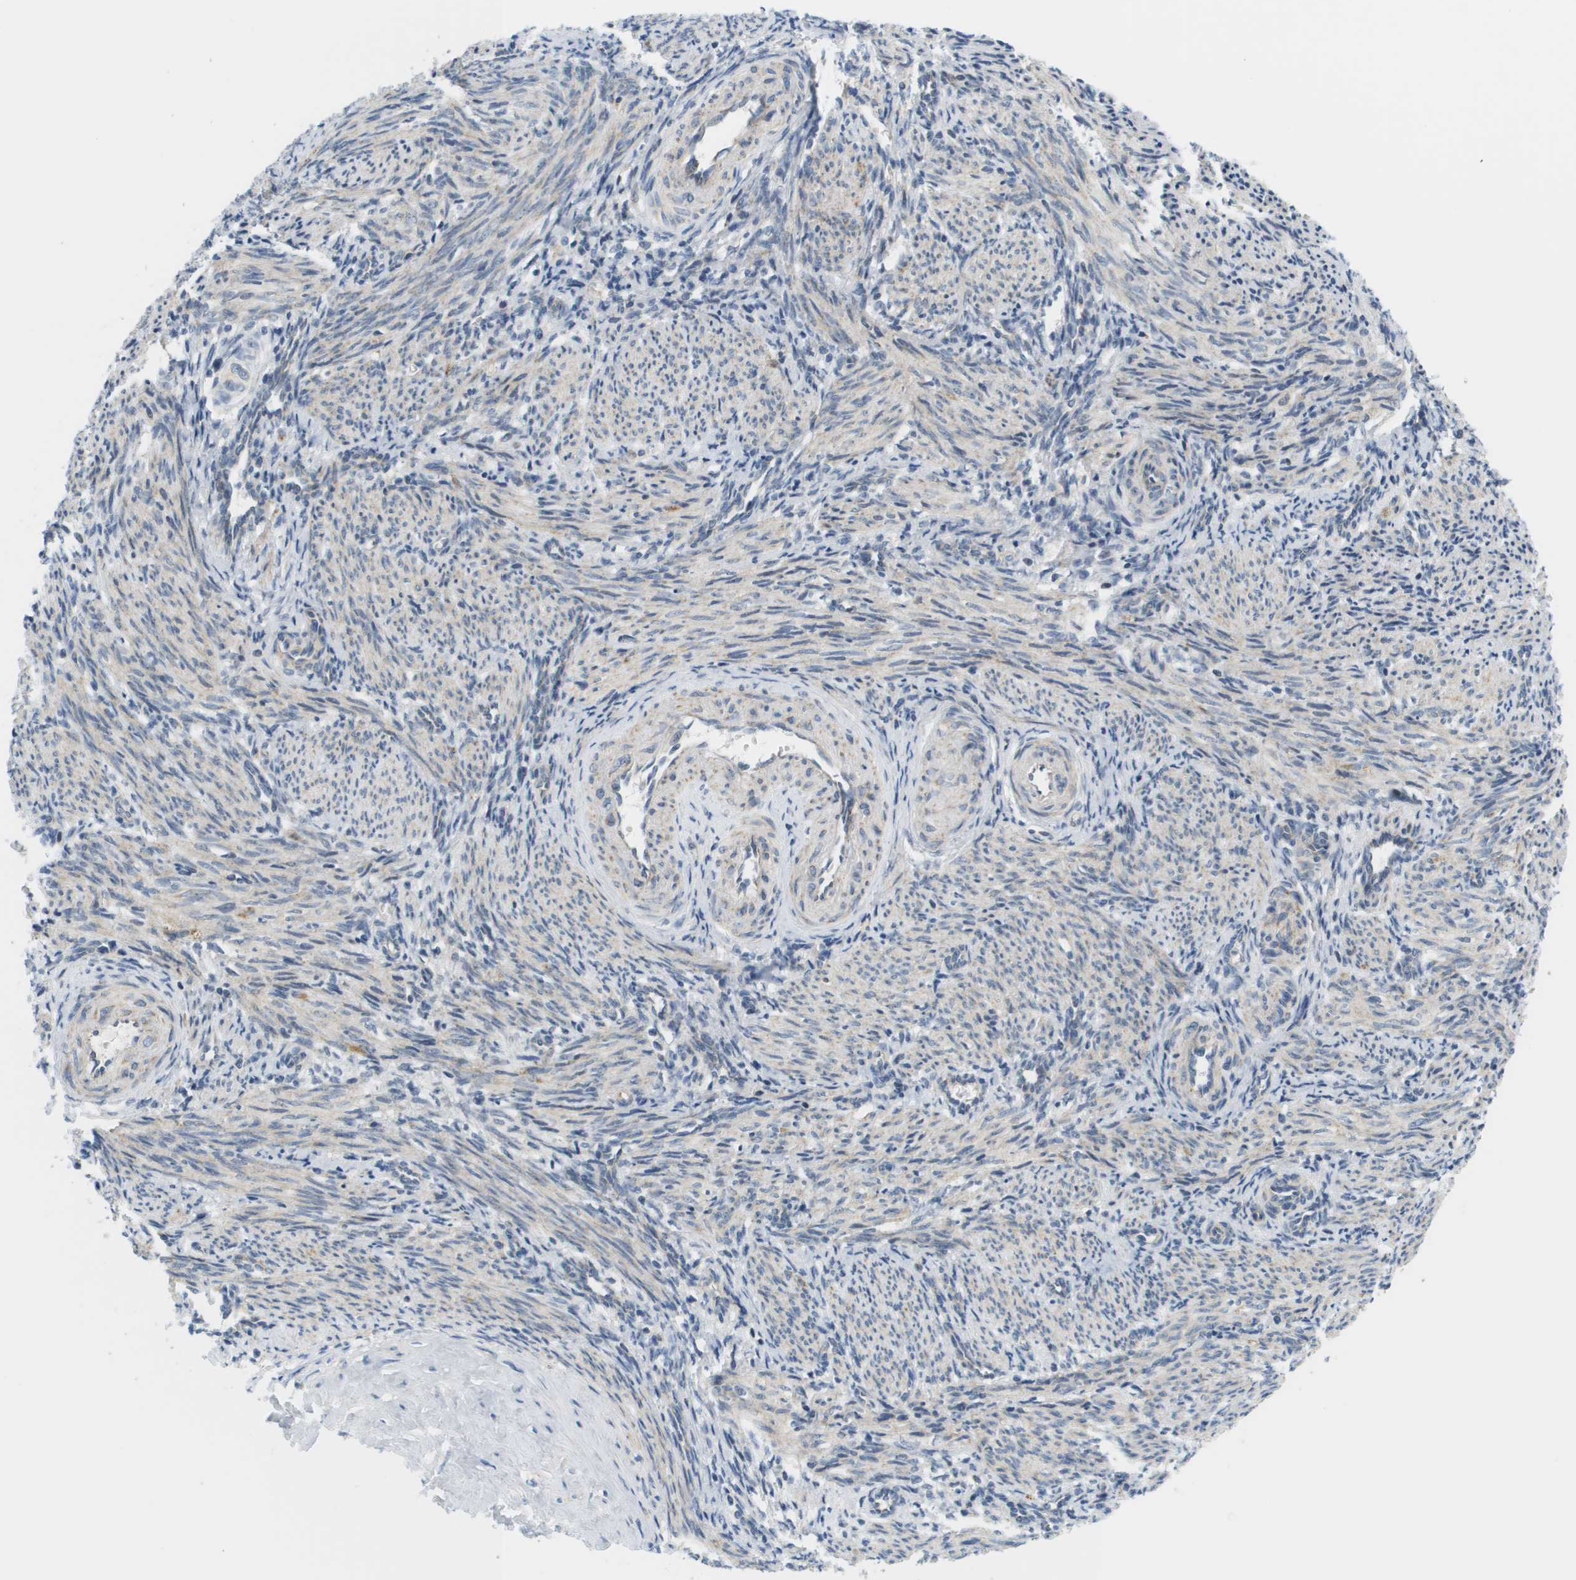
{"staining": {"intensity": "weak", "quantity": "25%-75%", "location": "cytoplasmic/membranous"}, "tissue": "smooth muscle", "cell_type": "Smooth muscle cells", "image_type": "normal", "snomed": [{"axis": "morphology", "description": "Normal tissue, NOS"}, {"axis": "topography", "description": "Endometrium"}], "caption": "Smooth muscle stained with immunohistochemistry (IHC) reveals weak cytoplasmic/membranous expression in approximately 25%-75% of smooth muscle cells. (Brightfield microscopy of DAB IHC at high magnification).", "gene": "KRT23", "patient": {"sex": "female", "age": 33}}